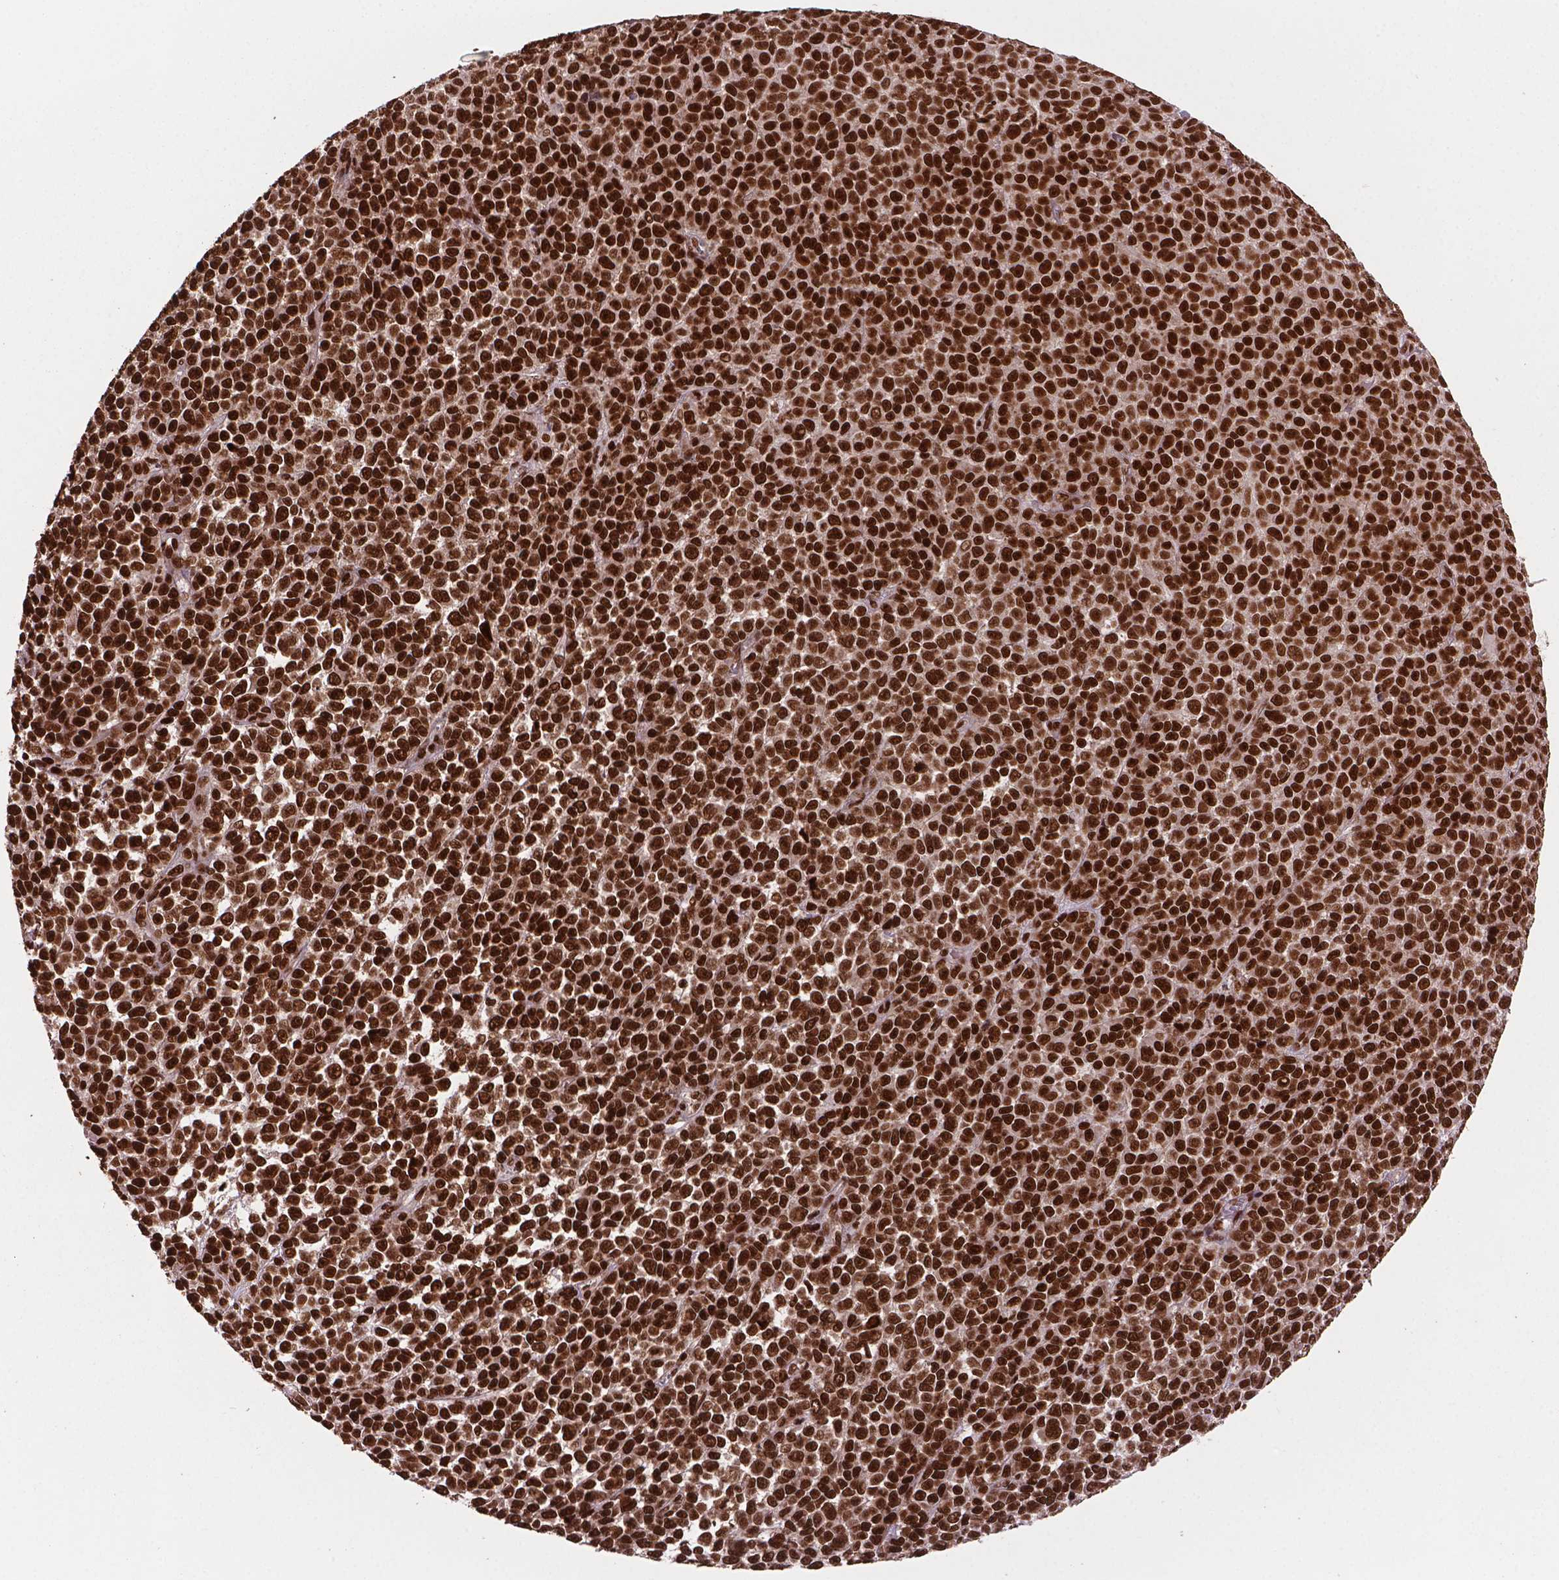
{"staining": {"intensity": "strong", "quantity": ">75%", "location": "nuclear"}, "tissue": "melanoma", "cell_type": "Tumor cells", "image_type": "cancer", "snomed": [{"axis": "morphology", "description": "Malignant melanoma, NOS"}, {"axis": "topography", "description": "Skin"}], "caption": "DAB (3,3'-diaminobenzidine) immunohistochemical staining of human melanoma shows strong nuclear protein staining in approximately >75% of tumor cells.", "gene": "SIRT6", "patient": {"sex": "female", "age": 95}}